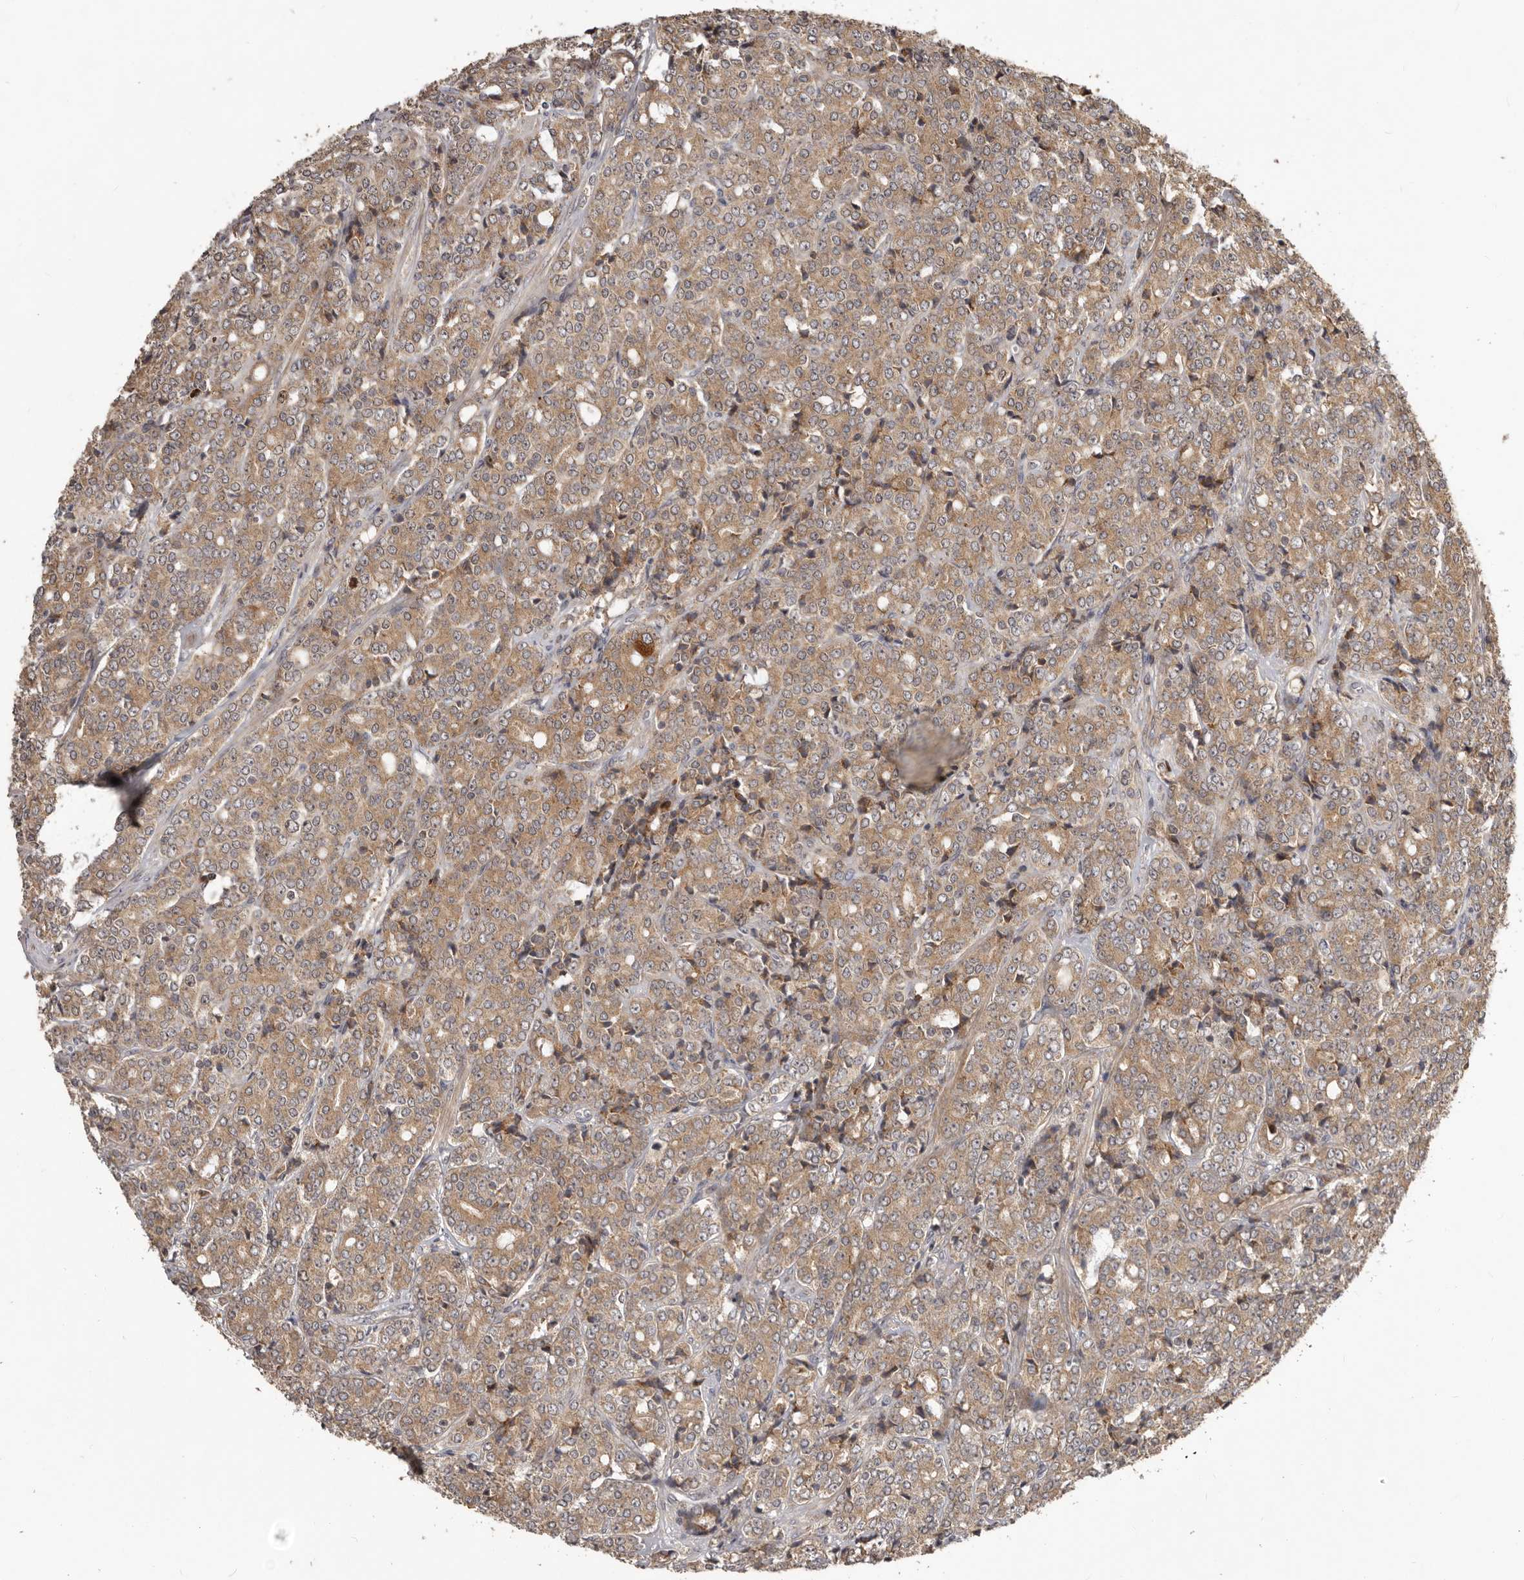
{"staining": {"intensity": "moderate", "quantity": ">75%", "location": "cytoplasmic/membranous"}, "tissue": "prostate cancer", "cell_type": "Tumor cells", "image_type": "cancer", "snomed": [{"axis": "morphology", "description": "Adenocarcinoma, High grade"}, {"axis": "topography", "description": "Prostate"}], "caption": "Human prostate high-grade adenocarcinoma stained for a protein (brown) exhibits moderate cytoplasmic/membranous positive positivity in approximately >75% of tumor cells.", "gene": "RNF187", "patient": {"sex": "male", "age": 62}}